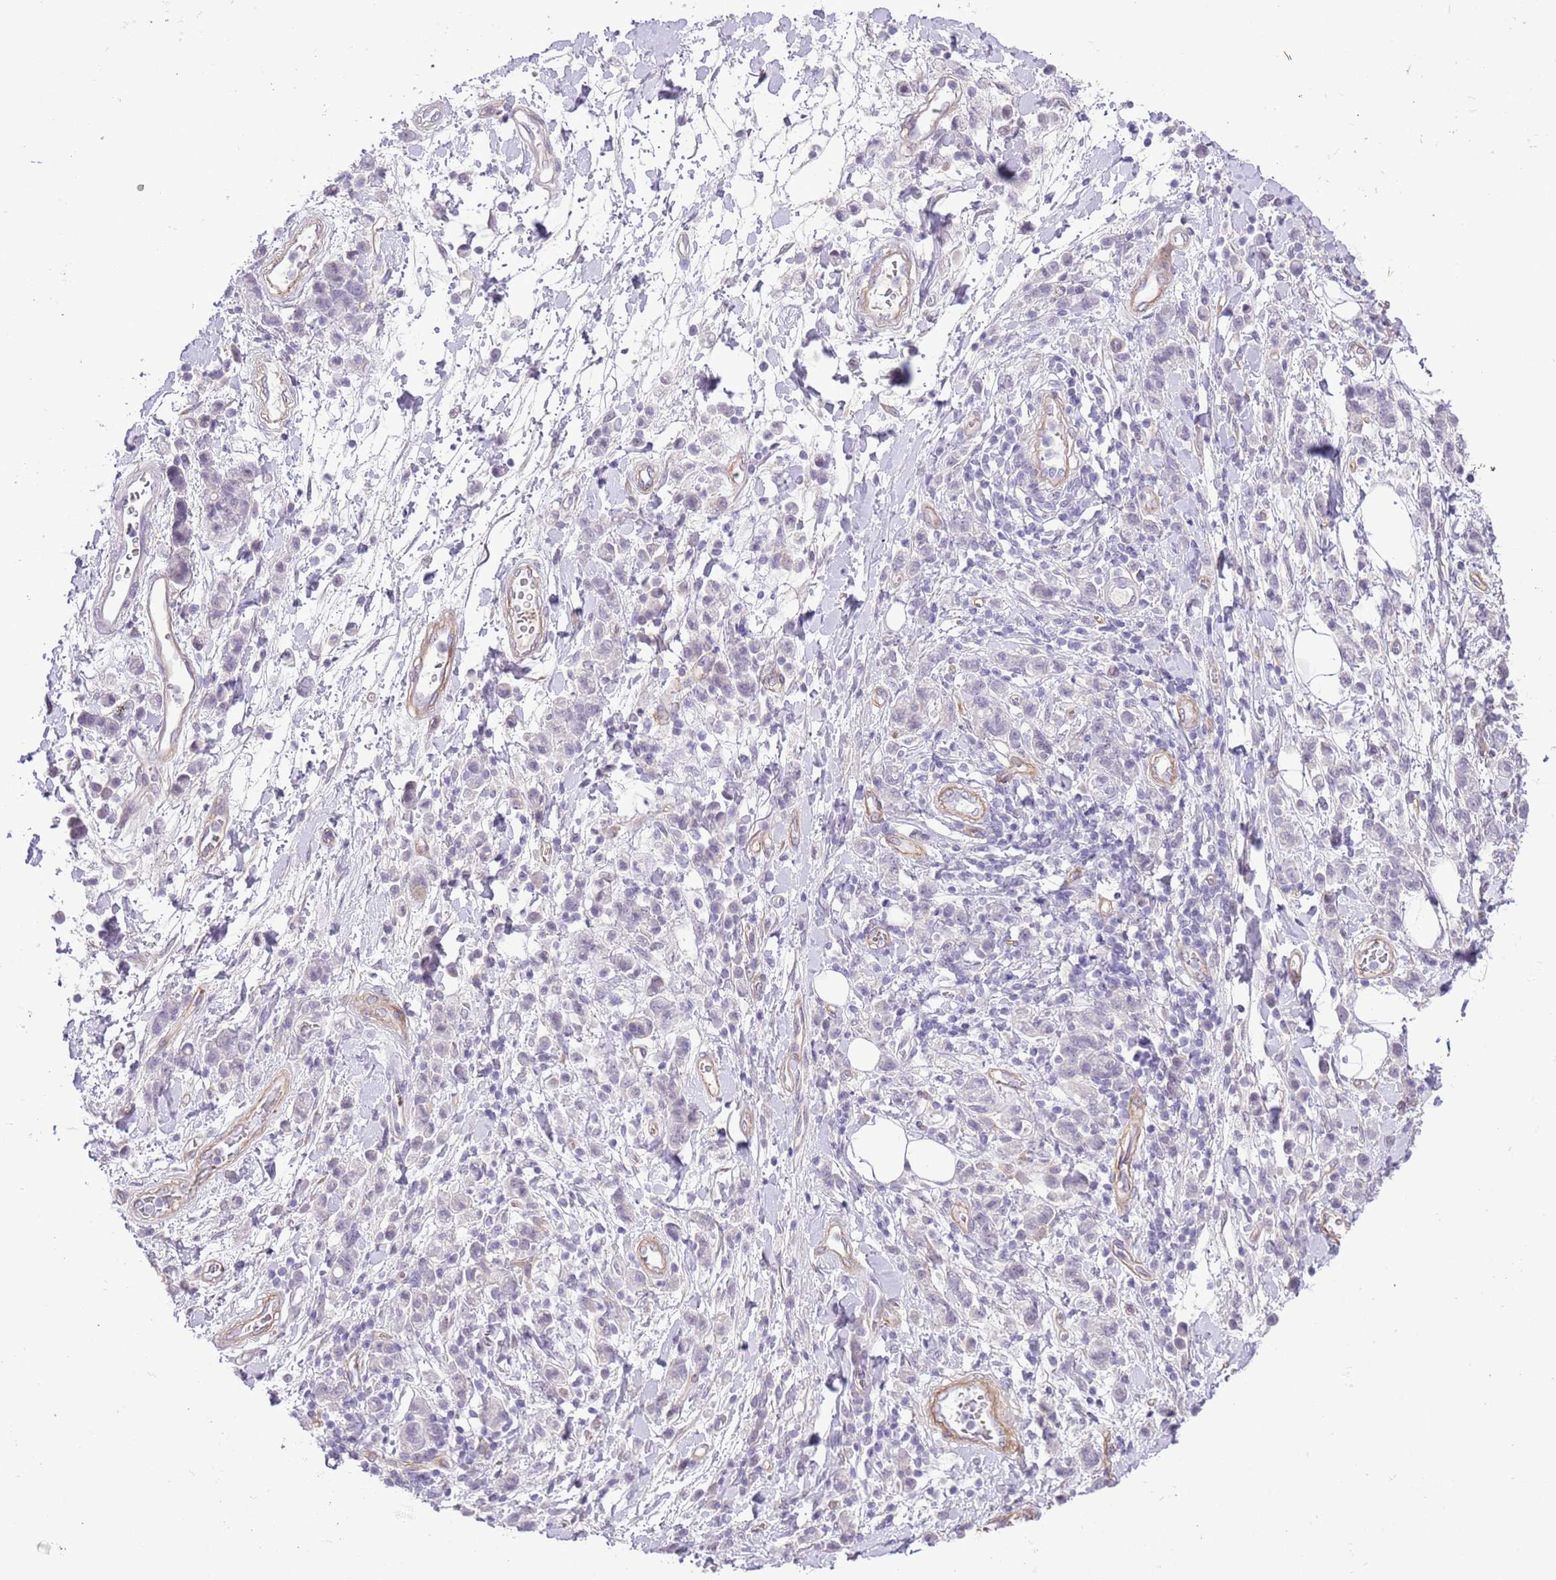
{"staining": {"intensity": "negative", "quantity": "none", "location": "none"}, "tissue": "stomach cancer", "cell_type": "Tumor cells", "image_type": "cancer", "snomed": [{"axis": "morphology", "description": "Adenocarcinoma, NOS"}, {"axis": "topography", "description": "Stomach"}], "caption": "Tumor cells show no significant positivity in stomach cancer (adenocarcinoma).", "gene": "MIDN", "patient": {"sex": "male", "age": 77}}